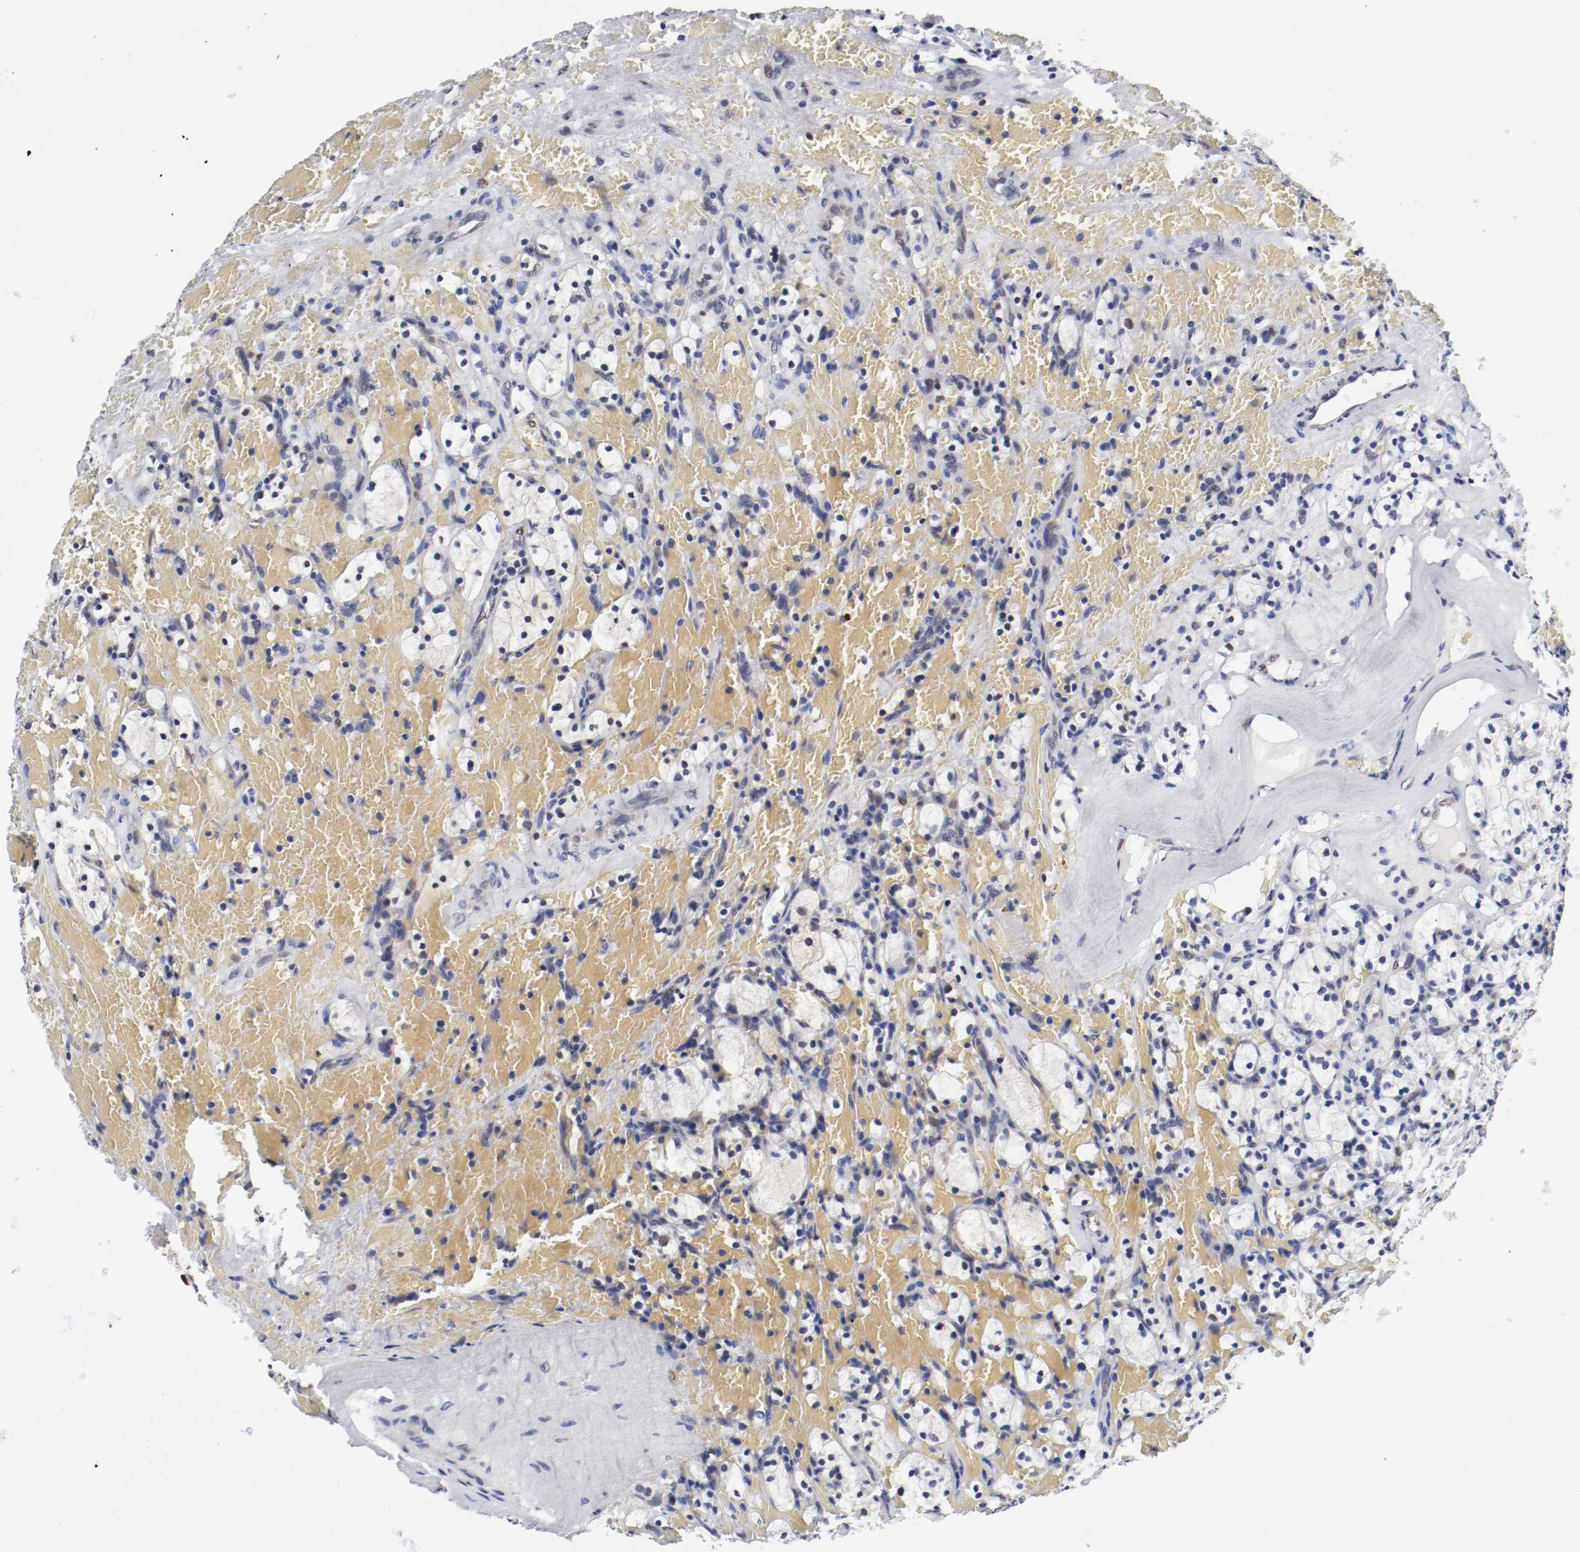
{"staining": {"intensity": "negative", "quantity": "none", "location": "none"}, "tissue": "renal cancer", "cell_type": "Tumor cells", "image_type": "cancer", "snomed": [{"axis": "morphology", "description": "Adenocarcinoma, NOS"}, {"axis": "topography", "description": "Kidney"}], "caption": "There is no significant expression in tumor cells of renal cancer (adenocarcinoma).", "gene": "FOSL2", "patient": {"sex": "female", "age": 83}}